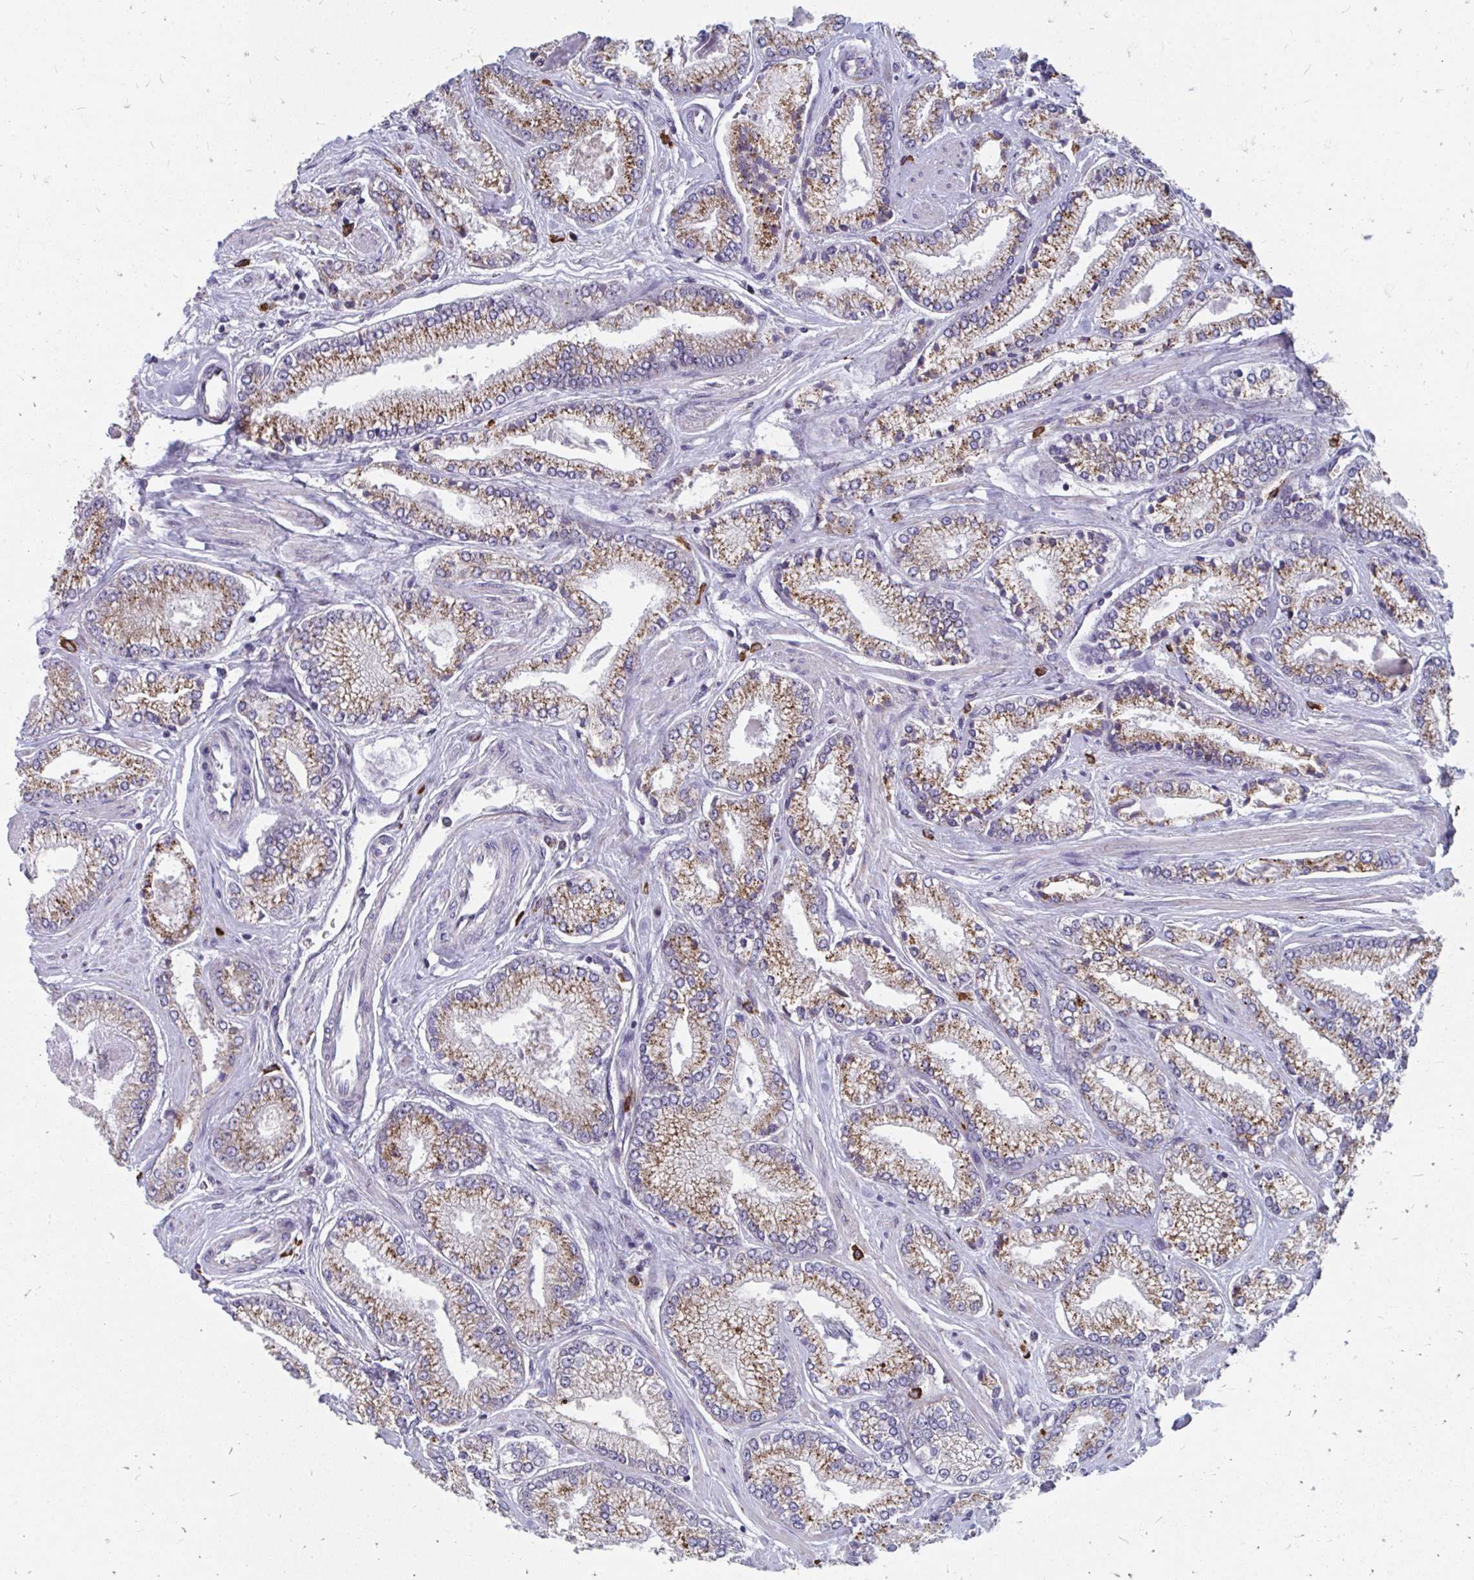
{"staining": {"intensity": "moderate", "quantity": "25%-75%", "location": "cytoplasmic/membranous"}, "tissue": "prostate cancer", "cell_type": "Tumor cells", "image_type": "cancer", "snomed": [{"axis": "morphology", "description": "Adenocarcinoma, Low grade"}, {"axis": "topography", "description": "Prostate"}], "caption": "Tumor cells reveal medium levels of moderate cytoplasmic/membranous expression in about 25%-75% of cells in human low-grade adenocarcinoma (prostate).", "gene": "PABIR3", "patient": {"sex": "male", "age": 67}}